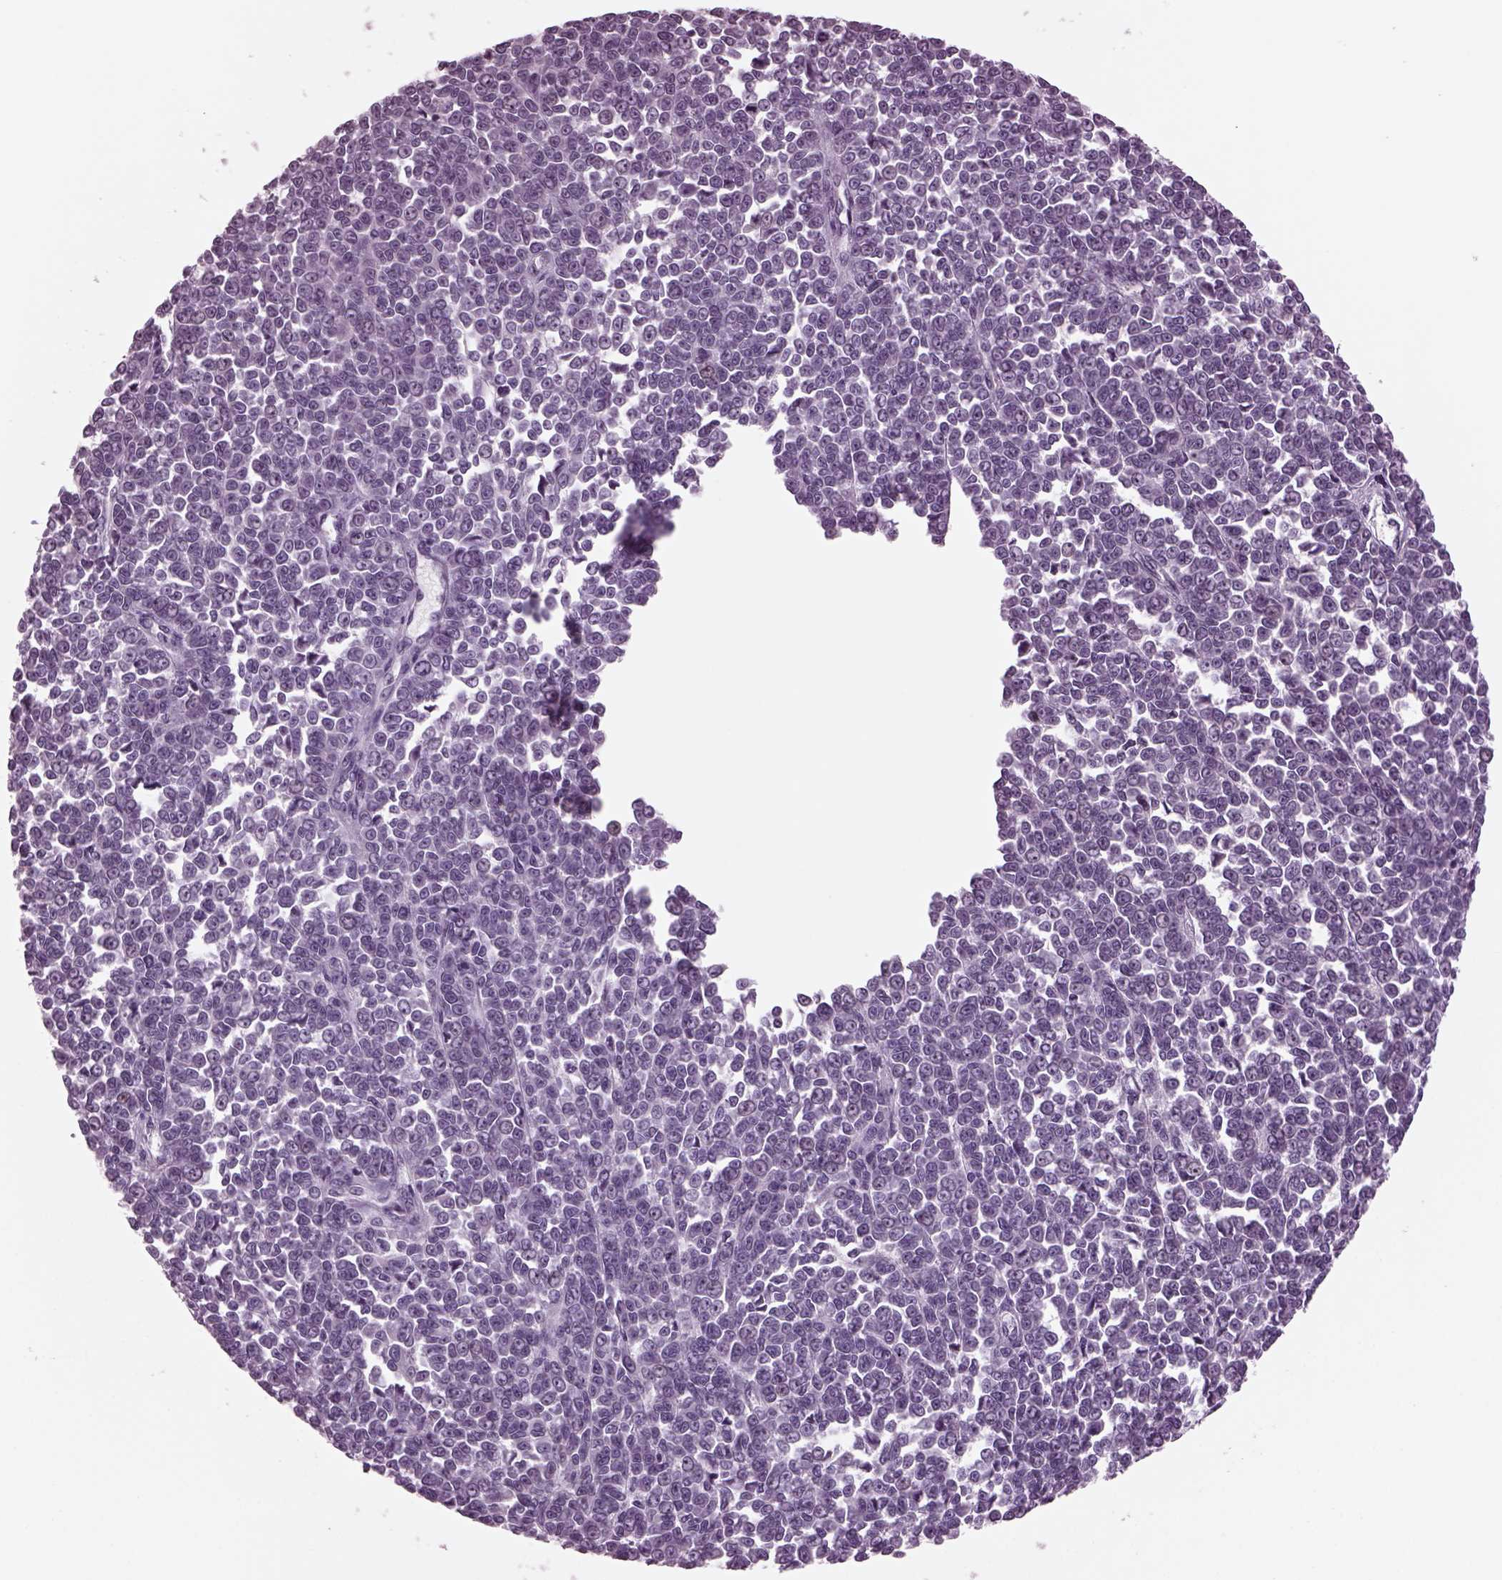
{"staining": {"intensity": "negative", "quantity": "none", "location": "none"}, "tissue": "melanoma", "cell_type": "Tumor cells", "image_type": "cancer", "snomed": [{"axis": "morphology", "description": "Malignant melanoma, NOS"}, {"axis": "topography", "description": "Skin"}], "caption": "Immunohistochemical staining of human malignant melanoma shows no significant staining in tumor cells.", "gene": "CLCN4", "patient": {"sex": "female", "age": 95}}